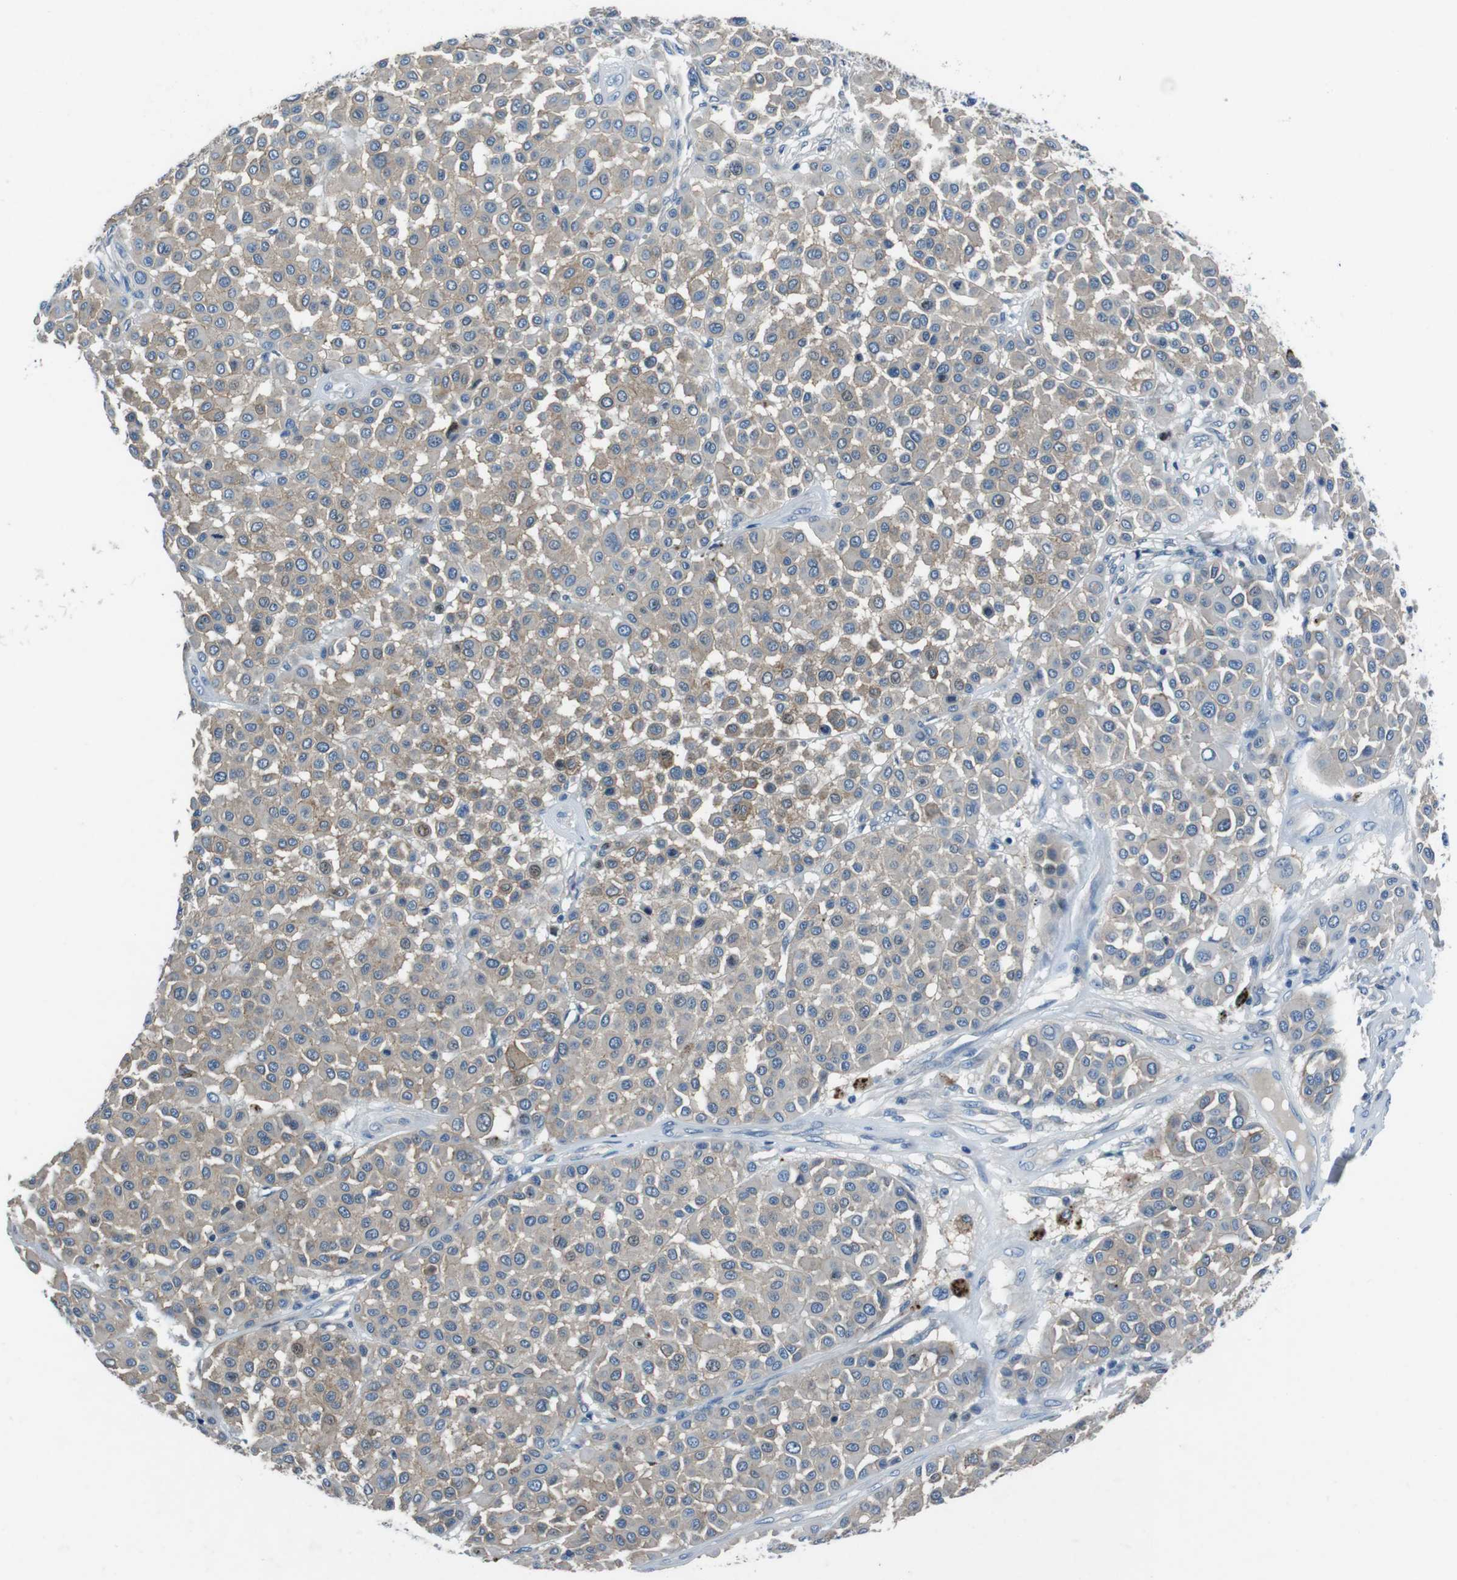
{"staining": {"intensity": "weak", "quantity": ">75%", "location": "cytoplasmic/membranous"}, "tissue": "melanoma", "cell_type": "Tumor cells", "image_type": "cancer", "snomed": [{"axis": "morphology", "description": "Malignant melanoma, Metastatic site"}, {"axis": "topography", "description": "Soft tissue"}], "caption": "Protein staining exhibits weak cytoplasmic/membranous expression in about >75% of tumor cells in melanoma.", "gene": "TULP3", "patient": {"sex": "male", "age": 41}}